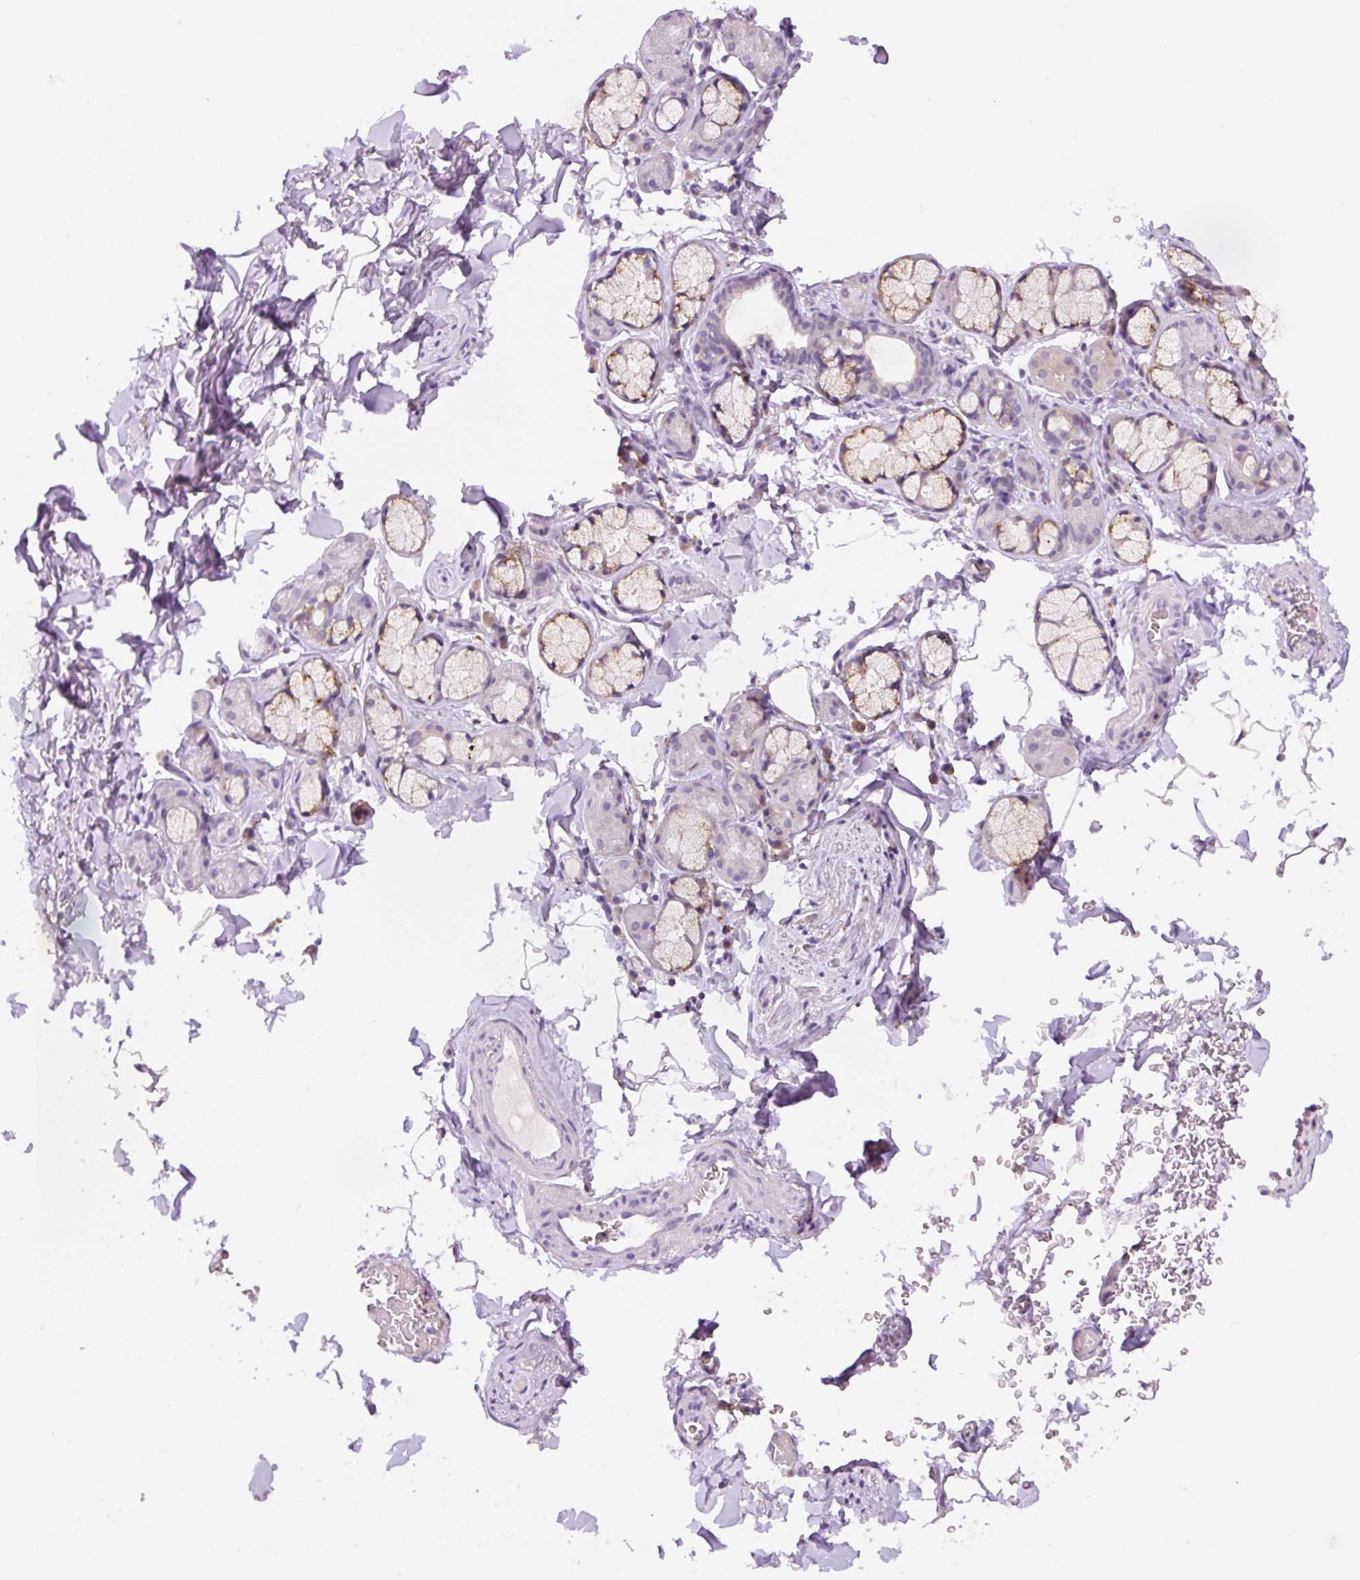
{"staining": {"intensity": "negative", "quantity": "none", "location": "none"}, "tissue": "adipose tissue", "cell_type": "Adipocytes", "image_type": "normal", "snomed": [{"axis": "morphology", "description": "Normal tissue, NOS"}, {"axis": "topography", "description": "Cartilage tissue"}, {"axis": "topography", "description": "Bronchus"}, {"axis": "topography", "description": "Peripheral nerve tissue"}], "caption": "Immunohistochemistry of unremarkable adipose tissue exhibits no staining in adipocytes.", "gene": "CEBPZOS", "patient": {"sex": "male", "age": 67}}